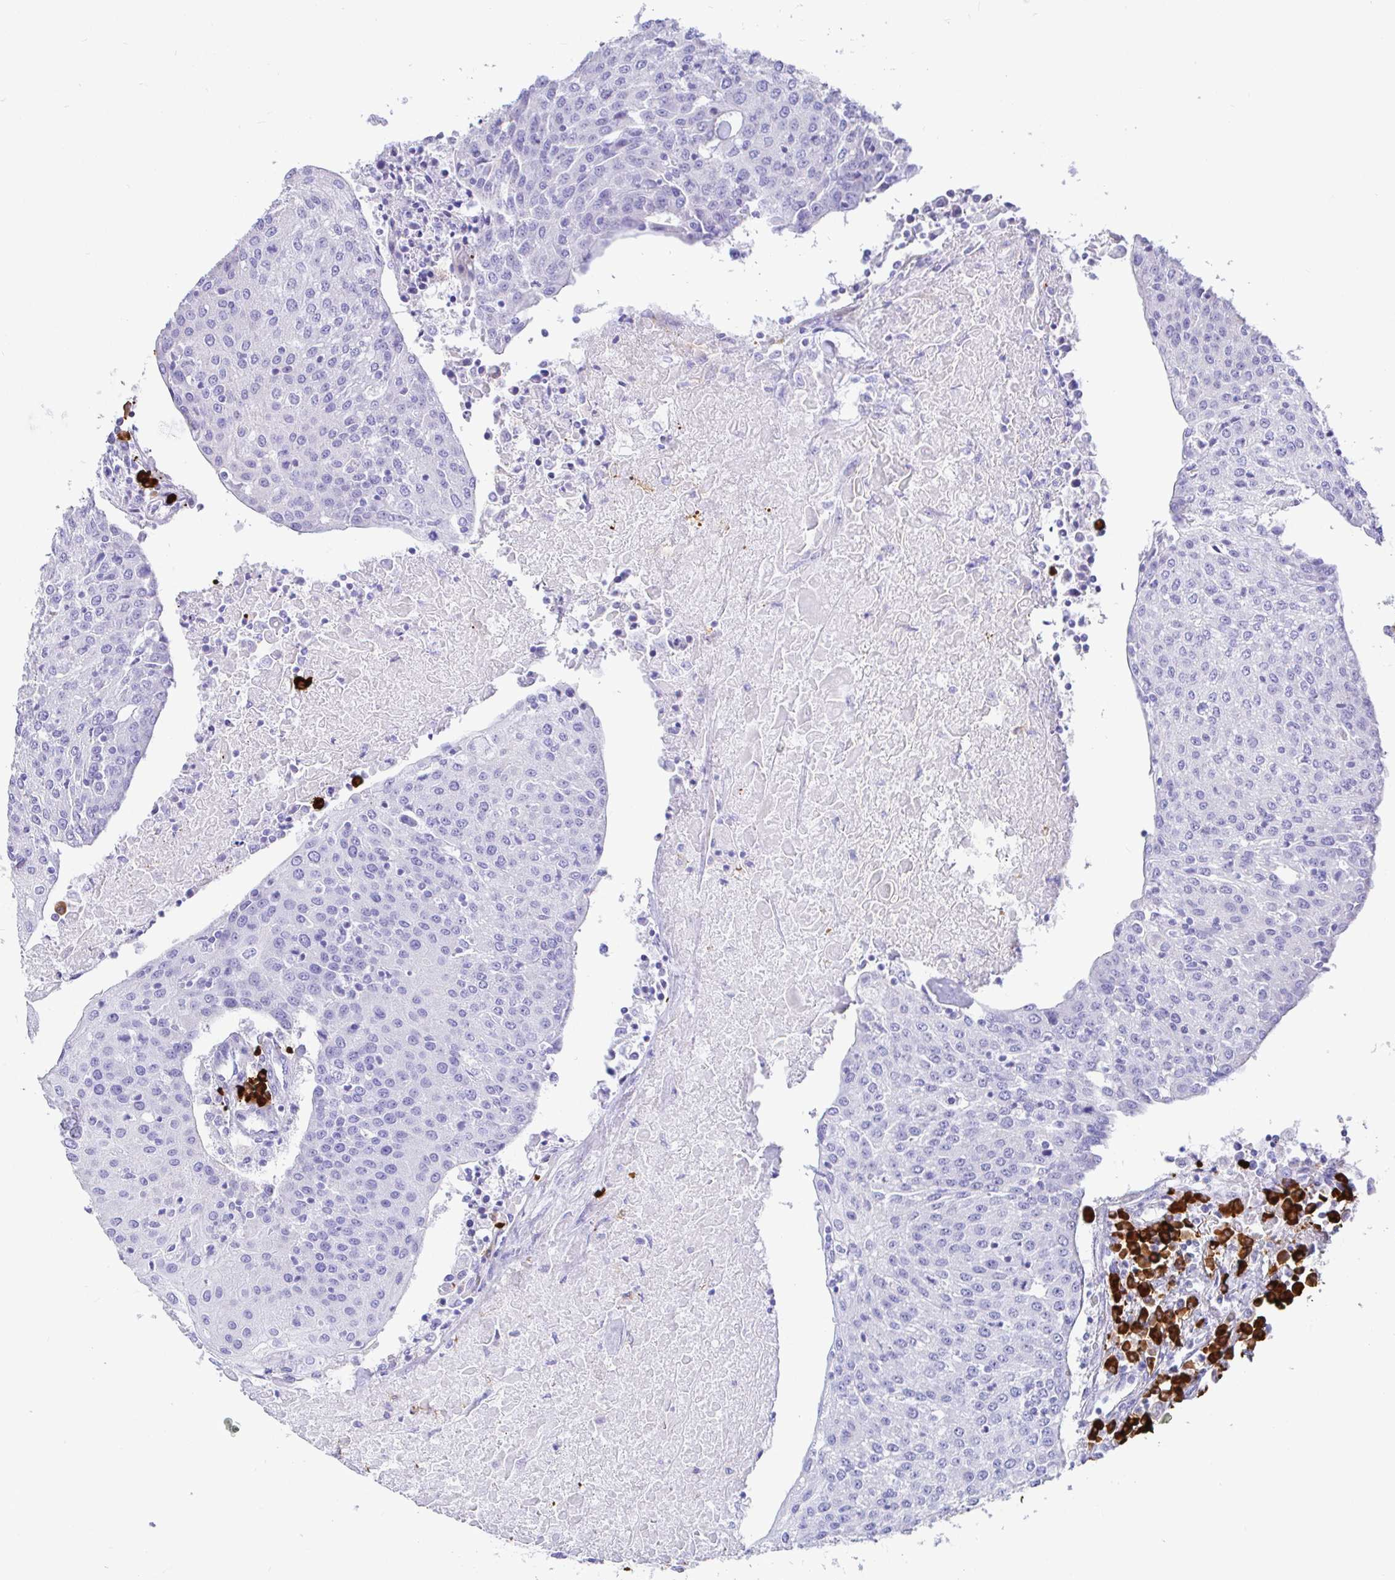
{"staining": {"intensity": "negative", "quantity": "none", "location": "none"}, "tissue": "urothelial cancer", "cell_type": "Tumor cells", "image_type": "cancer", "snomed": [{"axis": "morphology", "description": "Urothelial carcinoma, High grade"}, {"axis": "topography", "description": "Urinary bladder"}], "caption": "Histopathology image shows no significant protein staining in tumor cells of urothelial carcinoma (high-grade).", "gene": "CCDC62", "patient": {"sex": "female", "age": 85}}